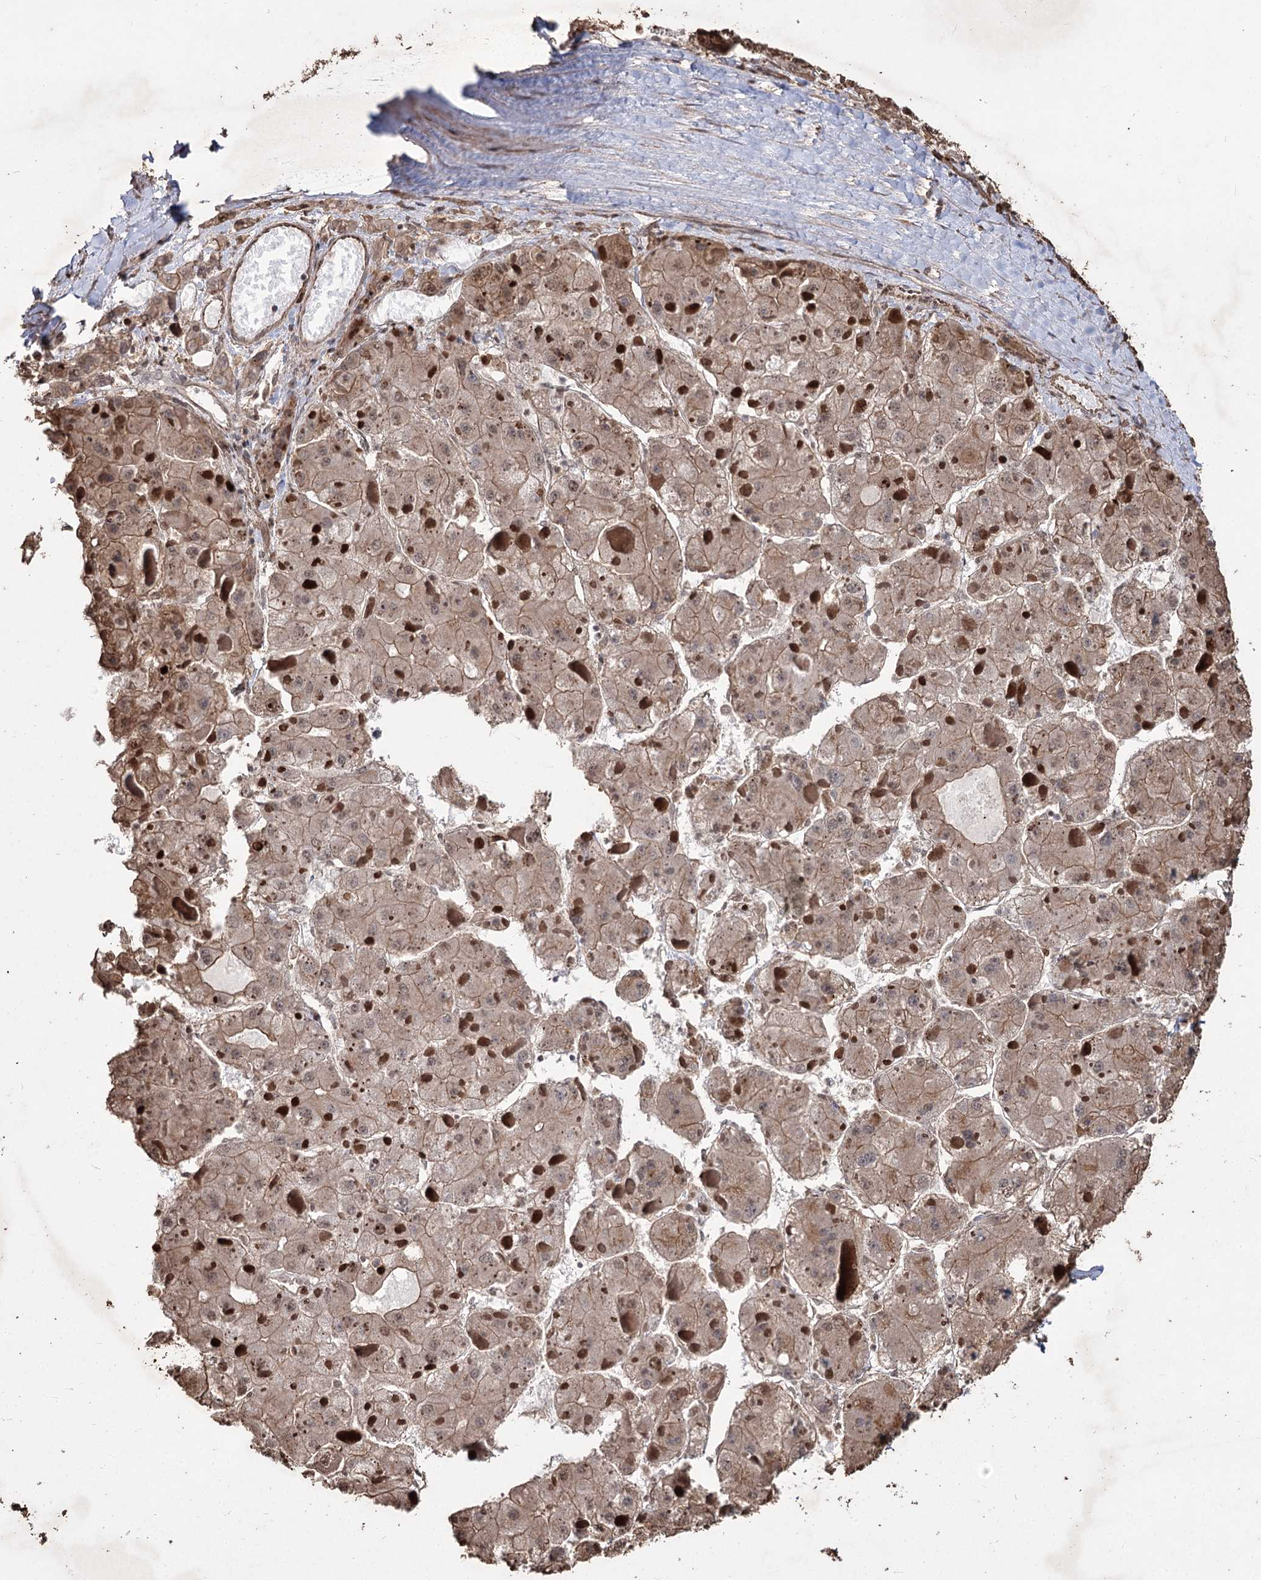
{"staining": {"intensity": "weak", "quantity": ">75%", "location": "cytoplasmic/membranous"}, "tissue": "liver cancer", "cell_type": "Tumor cells", "image_type": "cancer", "snomed": [{"axis": "morphology", "description": "Carcinoma, Hepatocellular, NOS"}, {"axis": "topography", "description": "Liver"}], "caption": "Liver cancer stained for a protein (brown) shows weak cytoplasmic/membranous positive positivity in about >75% of tumor cells.", "gene": "PRC1", "patient": {"sex": "female", "age": 73}}